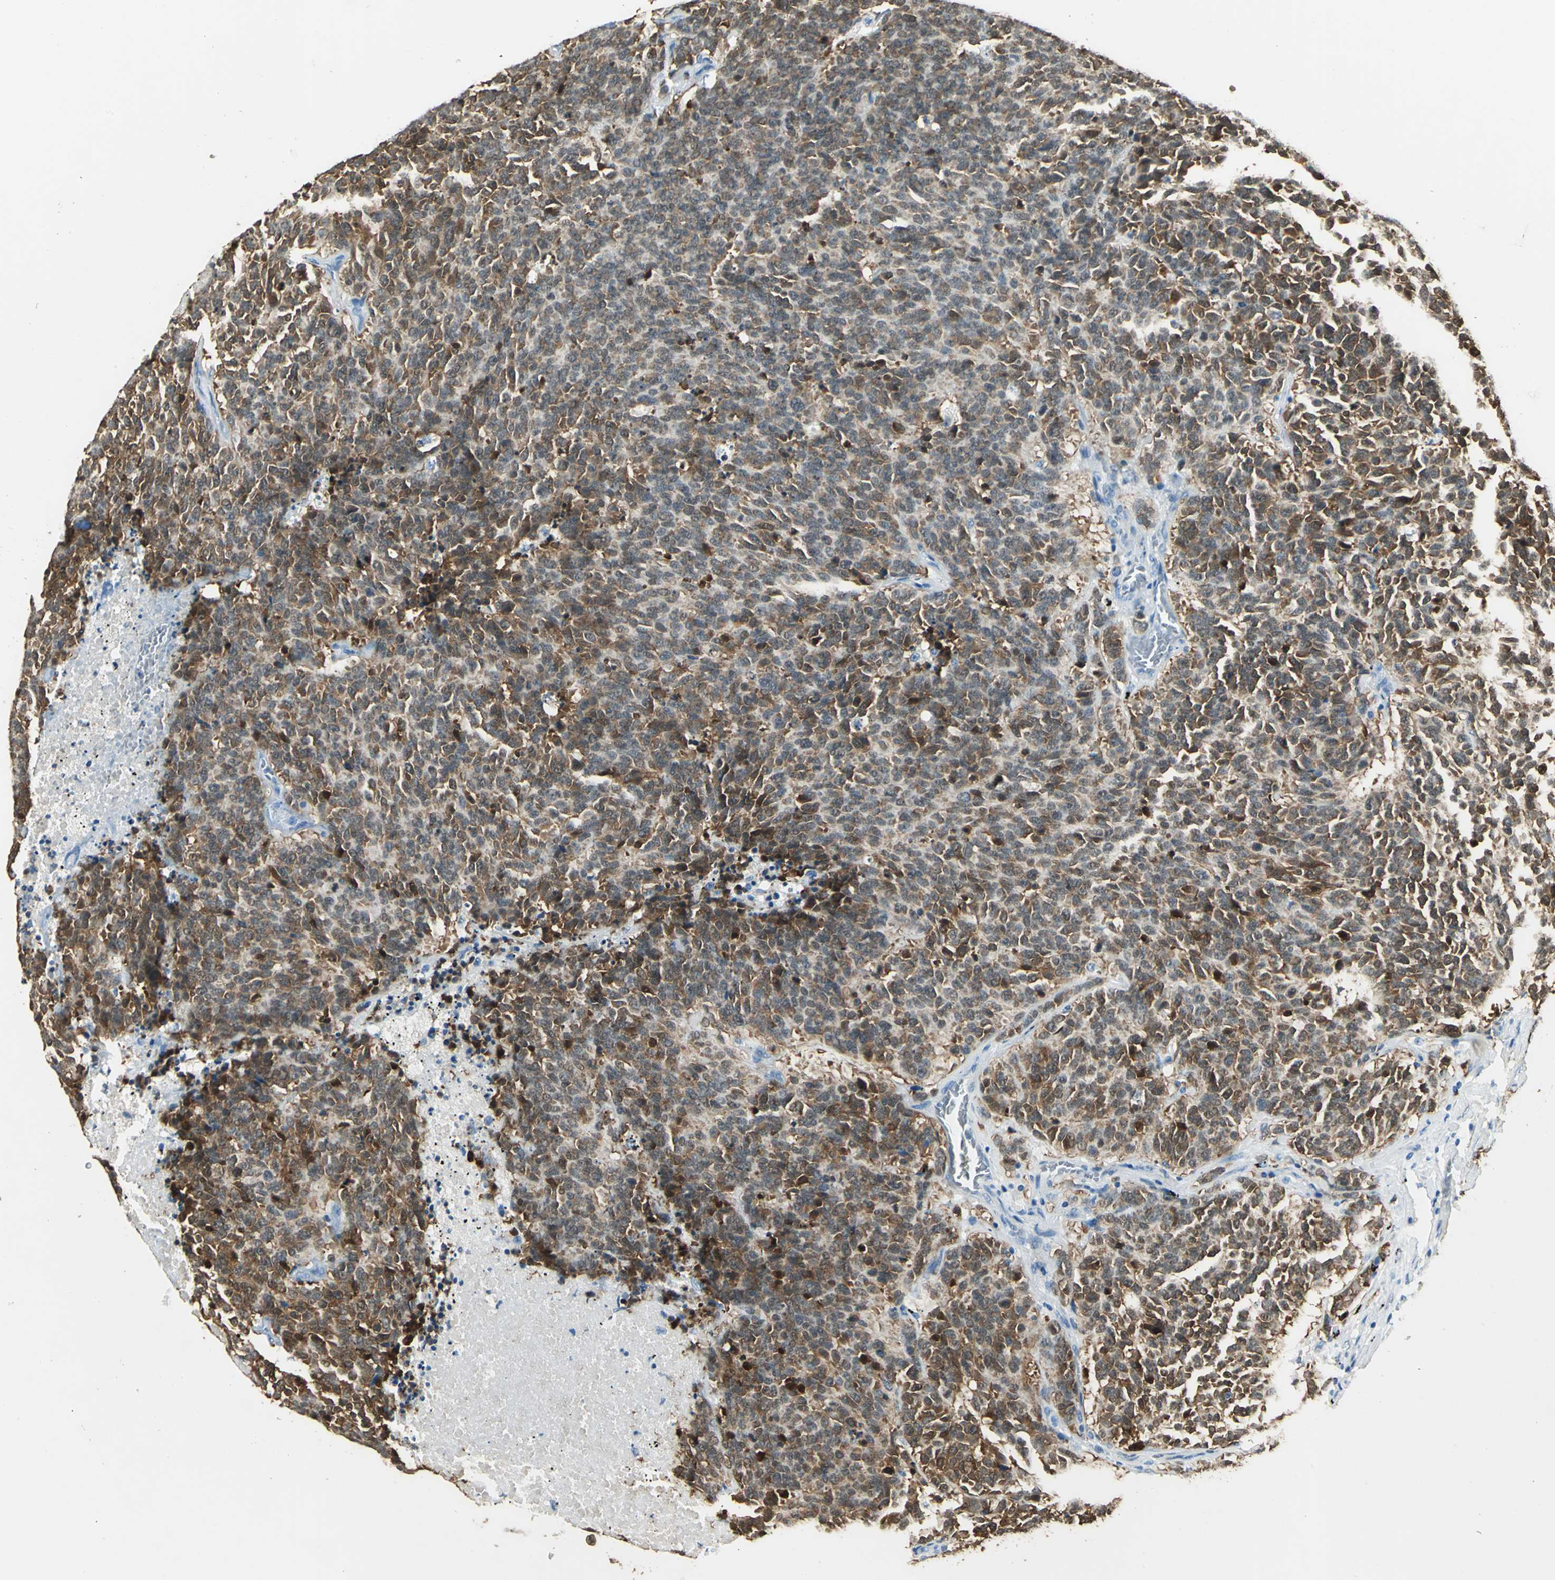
{"staining": {"intensity": "strong", "quantity": ">75%", "location": "cytoplasmic/membranous,nuclear"}, "tissue": "lung cancer", "cell_type": "Tumor cells", "image_type": "cancer", "snomed": [{"axis": "morphology", "description": "Neoplasm, malignant, NOS"}, {"axis": "topography", "description": "Lung"}], "caption": "A brown stain labels strong cytoplasmic/membranous and nuclear positivity of a protein in human lung cancer tumor cells.", "gene": "UCHL1", "patient": {"sex": "female", "age": 58}}